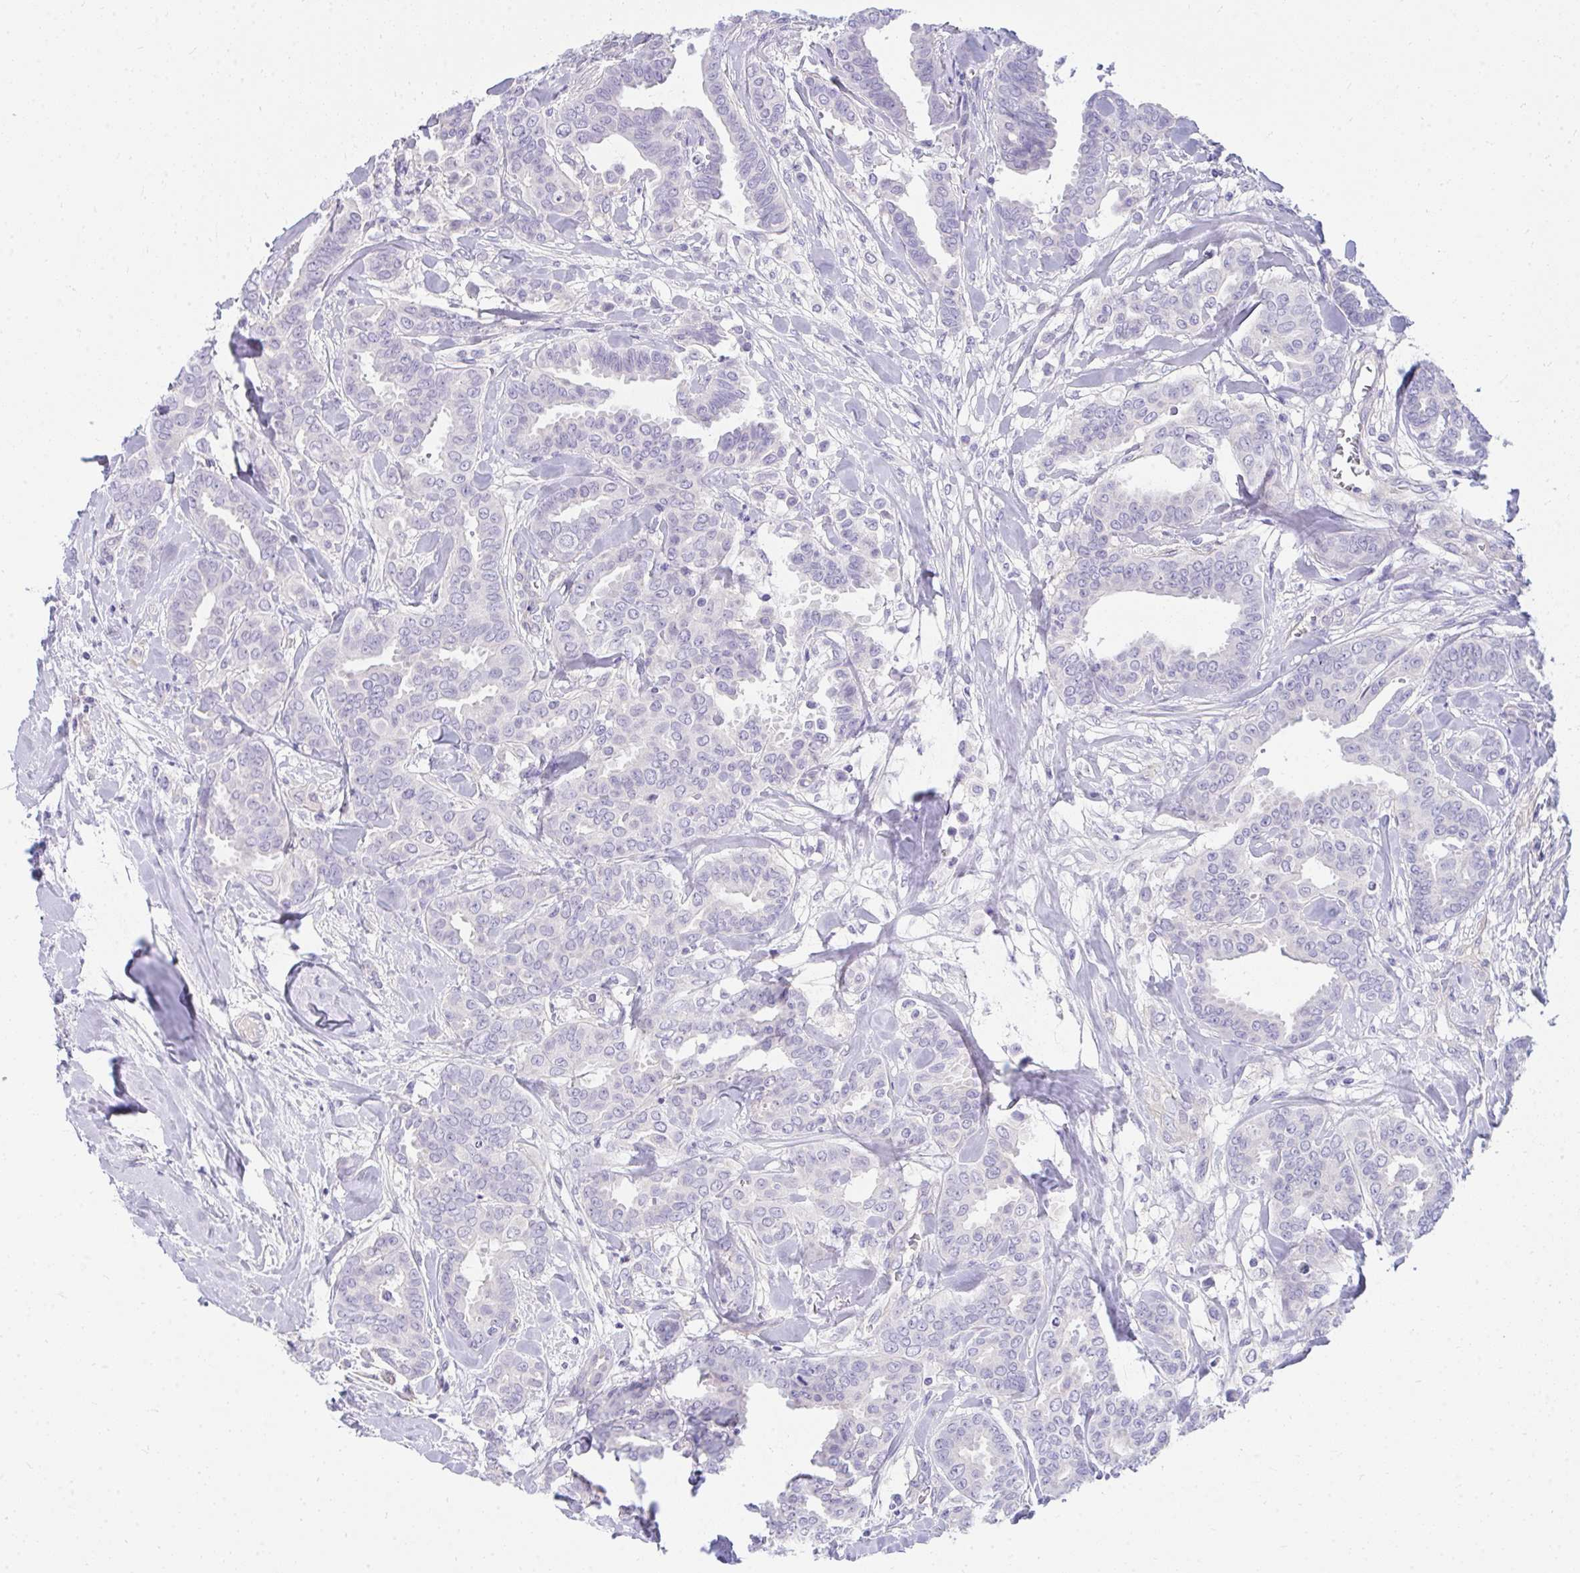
{"staining": {"intensity": "negative", "quantity": "none", "location": "none"}, "tissue": "breast cancer", "cell_type": "Tumor cells", "image_type": "cancer", "snomed": [{"axis": "morphology", "description": "Duct carcinoma"}, {"axis": "topography", "description": "Breast"}], "caption": "The image shows no significant staining in tumor cells of breast infiltrating ductal carcinoma. (DAB (3,3'-diaminobenzidine) immunohistochemistry, high magnification).", "gene": "LRRC36", "patient": {"sex": "female", "age": 45}}